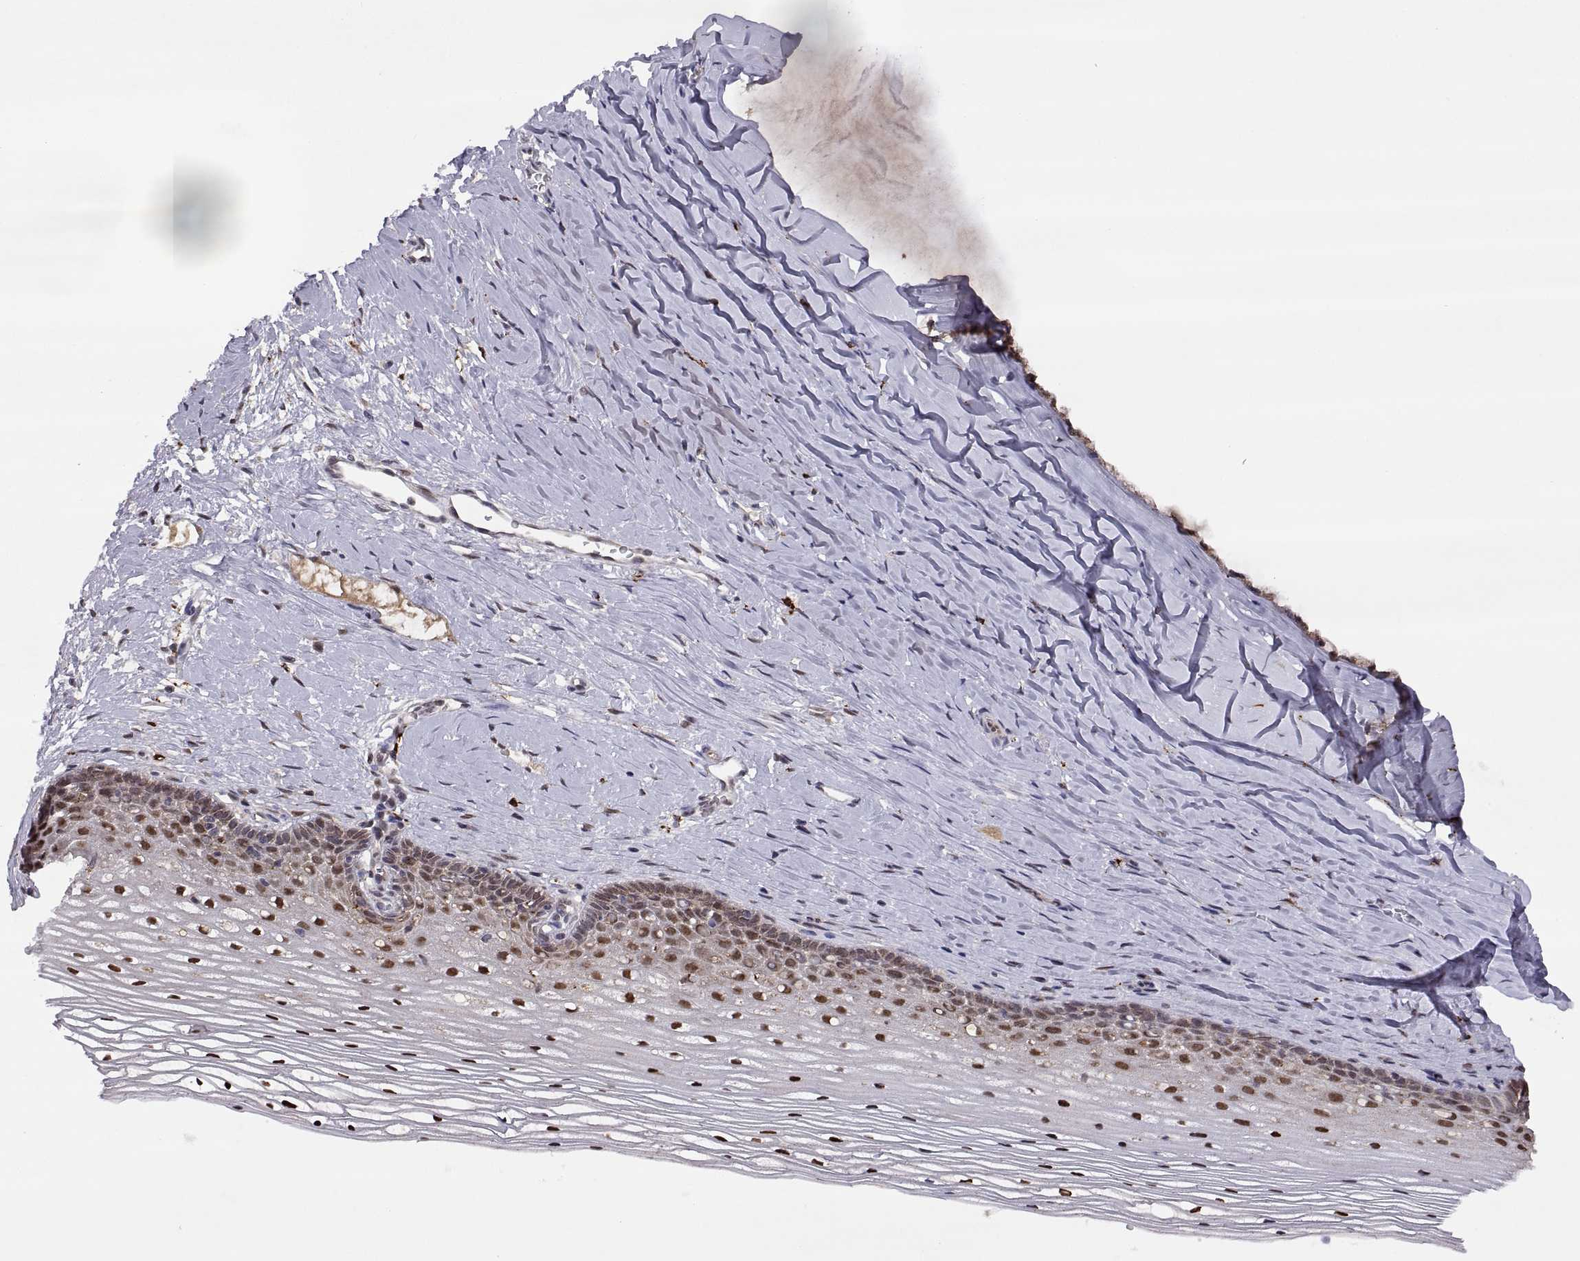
{"staining": {"intensity": "strong", "quantity": ">75%", "location": "nuclear"}, "tissue": "cervix", "cell_type": "Squamous epithelial cells", "image_type": "normal", "snomed": [{"axis": "morphology", "description": "Normal tissue, NOS"}, {"axis": "topography", "description": "Cervix"}], "caption": "IHC staining of normal cervix, which demonstrates high levels of strong nuclear positivity in approximately >75% of squamous epithelial cells indicating strong nuclear protein staining. The staining was performed using DAB (3,3'-diaminobenzidine) (brown) for protein detection and nuclei were counterstained in hematoxylin (blue).", "gene": "PSMC2", "patient": {"sex": "female", "age": 40}}